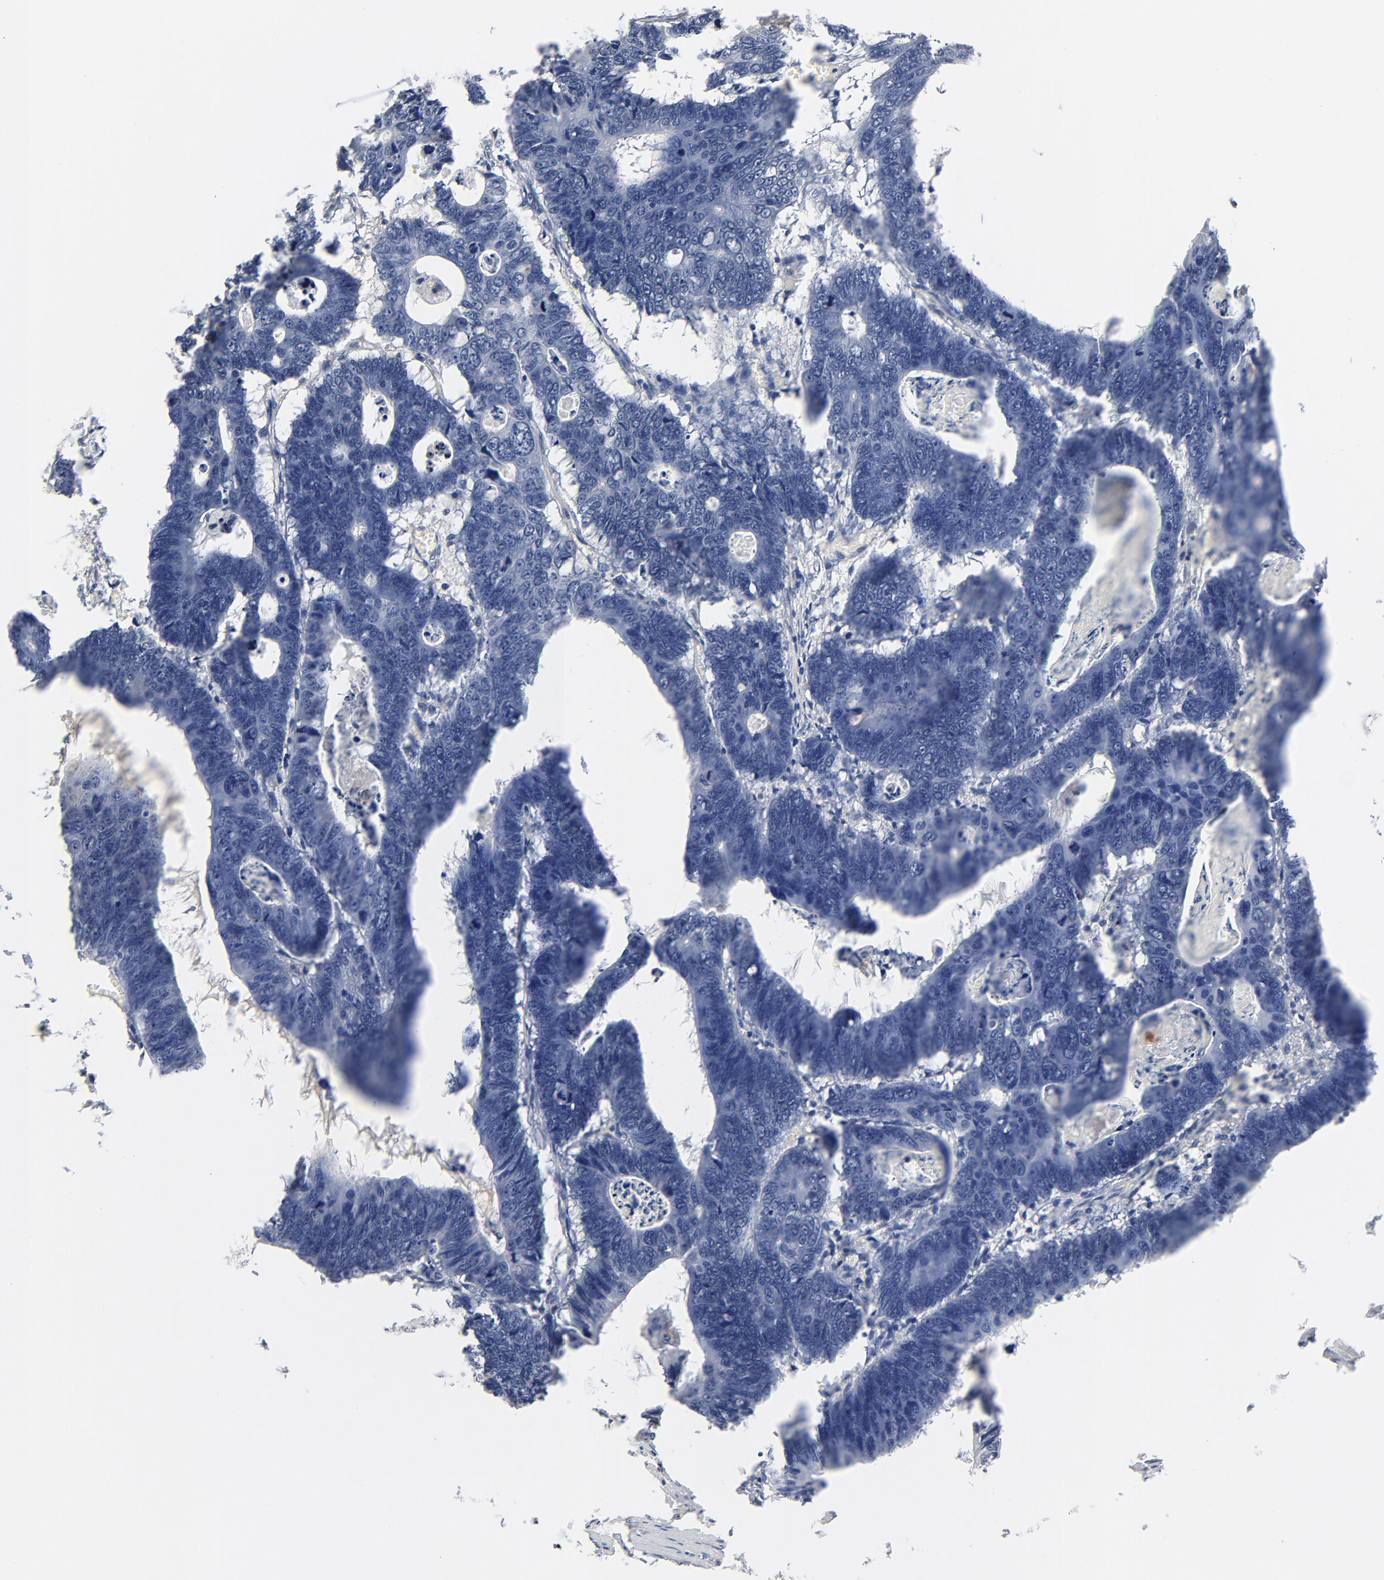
{"staining": {"intensity": "negative", "quantity": "none", "location": "none"}, "tissue": "colorectal cancer", "cell_type": "Tumor cells", "image_type": "cancer", "snomed": [{"axis": "morphology", "description": "Adenocarcinoma, NOS"}, {"axis": "topography", "description": "Colon"}], "caption": "This micrograph is of colorectal cancer (adenocarcinoma) stained with immunohistochemistry (IHC) to label a protein in brown with the nuclei are counter-stained blue. There is no expression in tumor cells.", "gene": "SERPINA4", "patient": {"sex": "female", "age": 55}}